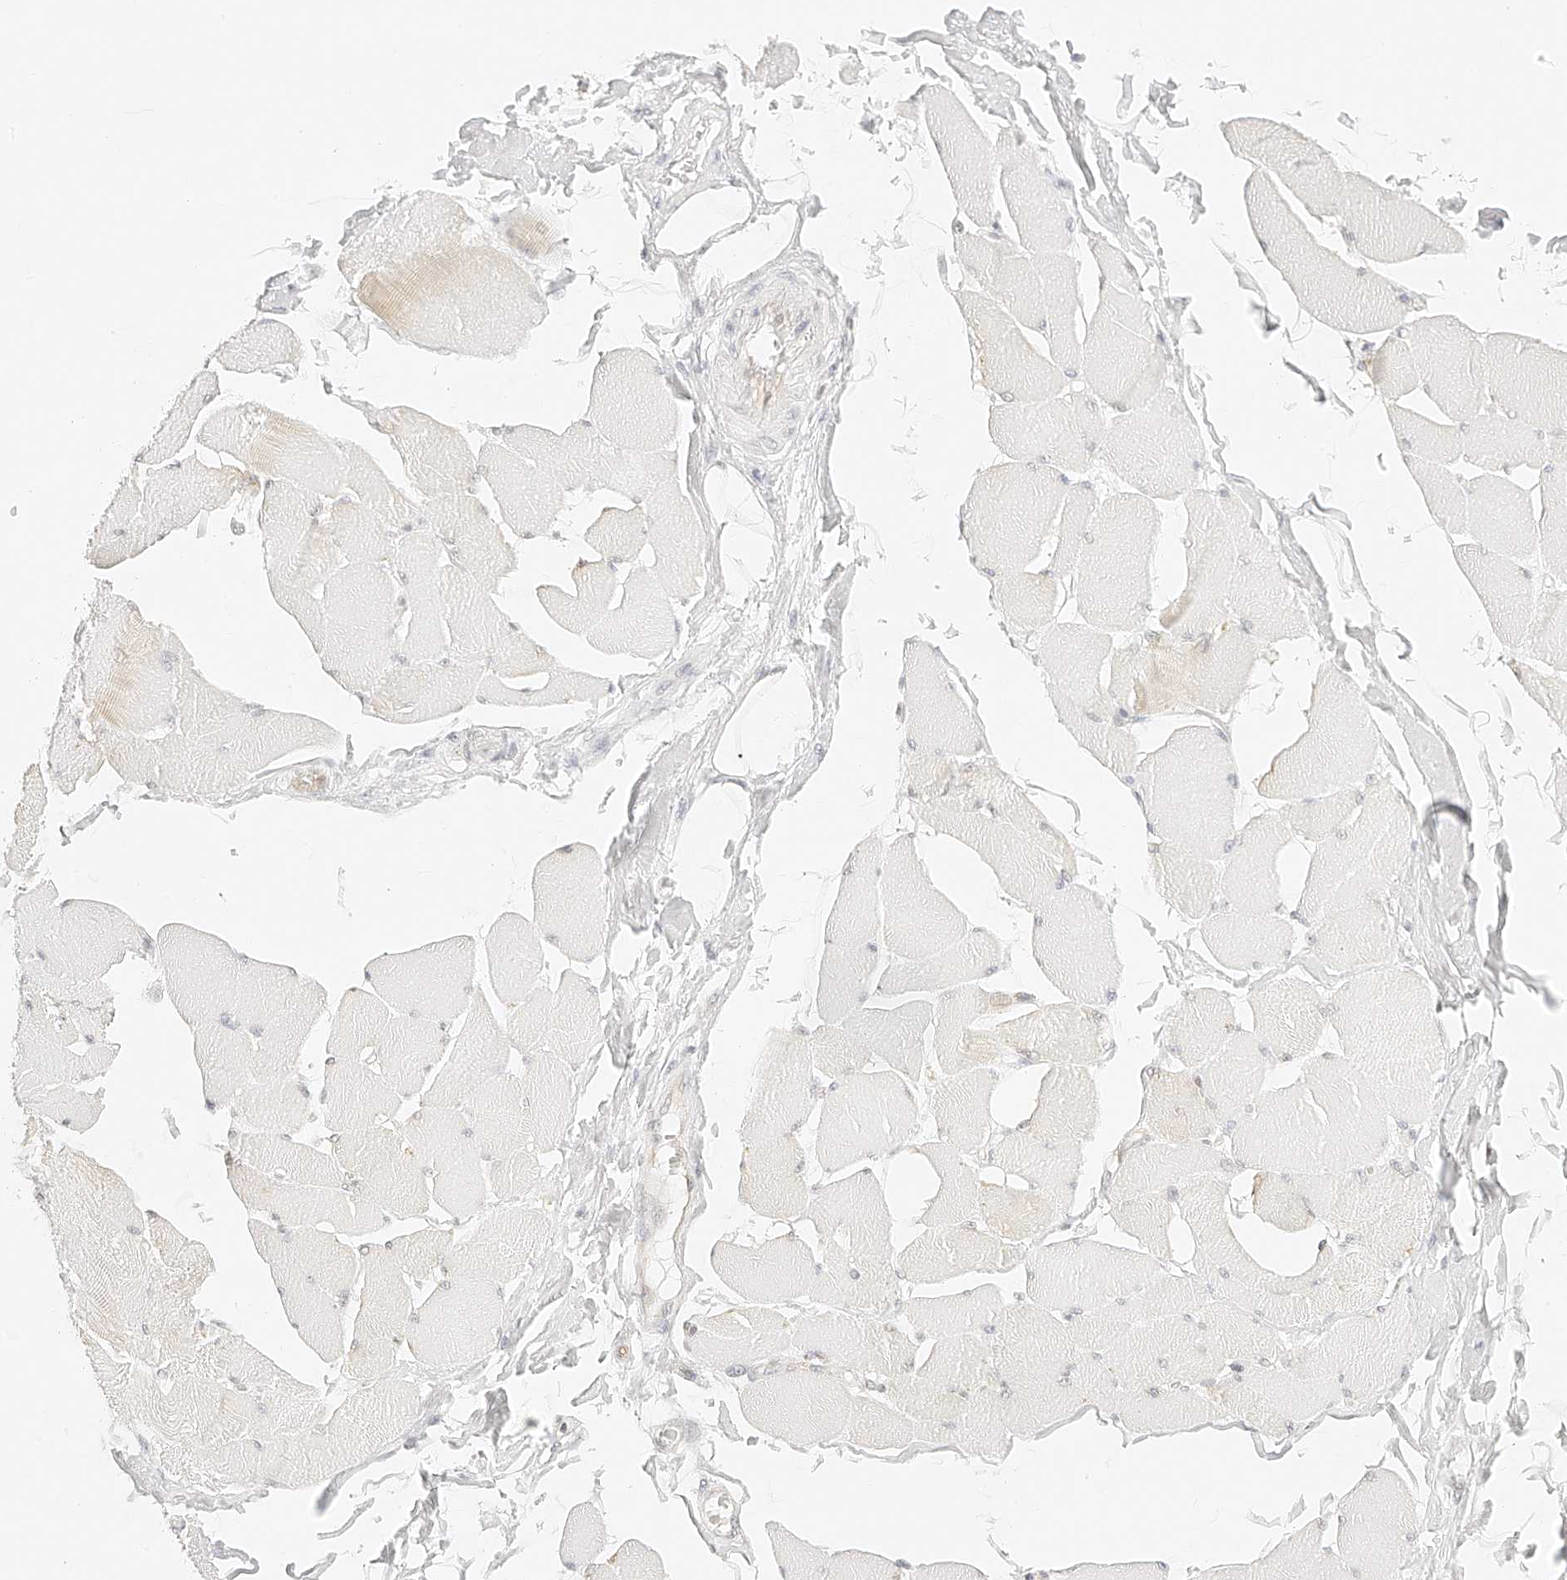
{"staining": {"intensity": "moderate", "quantity": "<25%", "location": "cytoplasmic/membranous"}, "tissue": "skeletal muscle", "cell_type": "Myocytes", "image_type": "normal", "snomed": [{"axis": "morphology", "description": "Normal tissue, NOS"}, {"axis": "topography", "description": "Skin"}, {"axis": "topography", "description": "Skeletal muscle"}], "caption": "Protein expression analysis of unremarkable skeletal muscle exhibits moderate cytoplasmic/membranous positivity in about <25% of myocytes.", "gene": "ZFP69", "patient": {"sex": "male", "age": 83}}